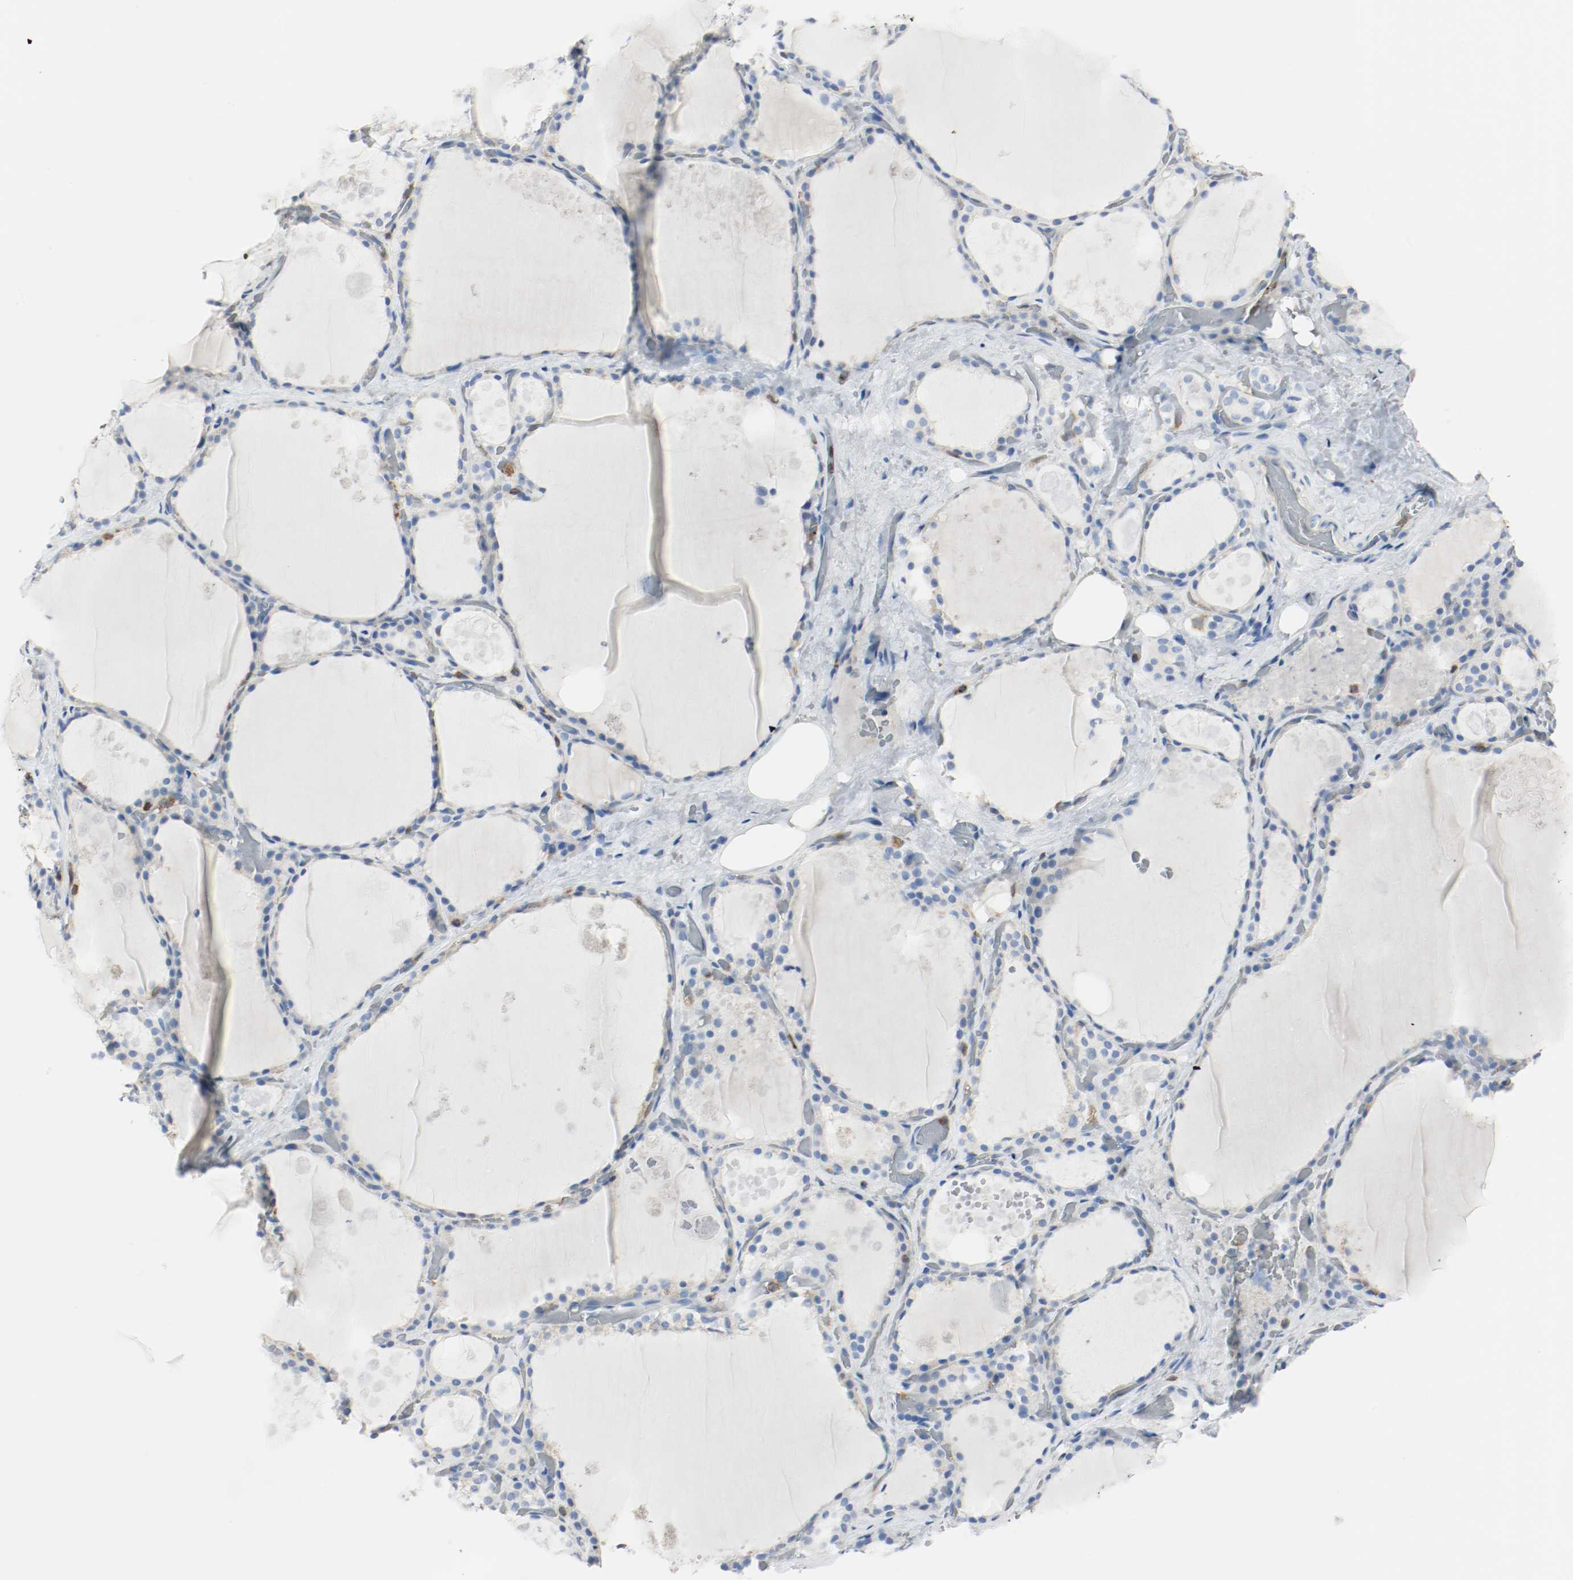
{"staining": {"intensity": "negative", "quantity": "none", "location": "none"}, "tissue": "thyroid gland", "cell_type": "Glandular cells", "image_type": "normal", "snomed": [{"axis": "morphology", "description": "Normal tissue, NOS"}, {"axis": "topography", "description": "Thyroid gland"}], "caption": "Immunohistochemistry (IHC) of normal human thyroid gland shows no positivity in glandular cells. (DAB (3,3'-diaminobenzidine) immunohistochemistry visualized using brightfield microscopy, high magnification).", "gene": "ARPC1B", "patient": {"sex": "male", "age": 61}}